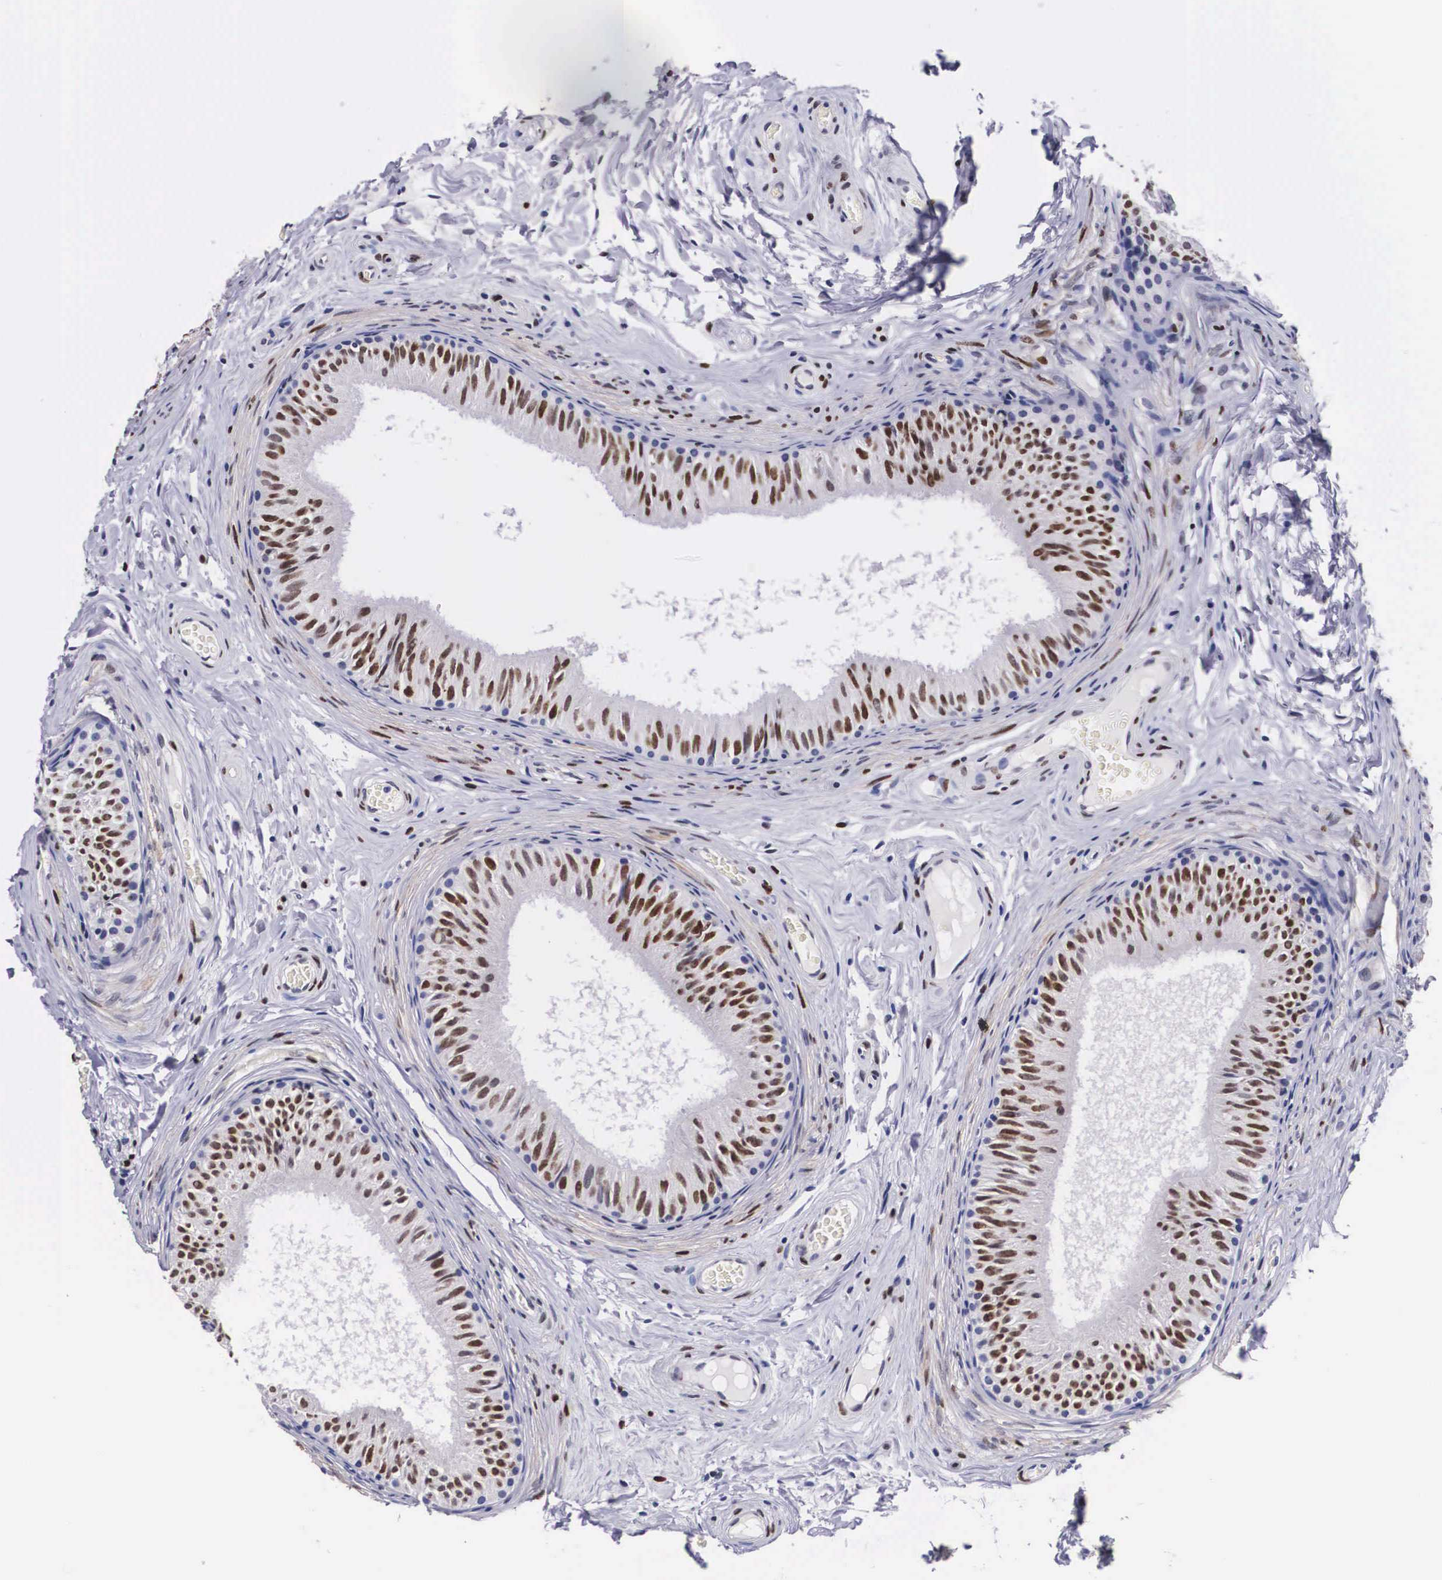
{"staining": {"intensity": "strong", "quantity": ">75%", "location": "nuclear"}, "tissue": "epididymis", "cell_type": "Glandular cells", "image_type": "normal", "snomed": [{"axis": "morphology", "description": "Normal tissue, NOS"}, {"axis": "topography", "description": "Epididymis"}], "caption": "Immunohistochemical staining of unremarkable human epididymis shows >75% levels of strong nuclear protein staining in approximately >75% of glandular cells.", "gene": "KHDRBS3", "patient": {"sex": "male", "age": 23}}